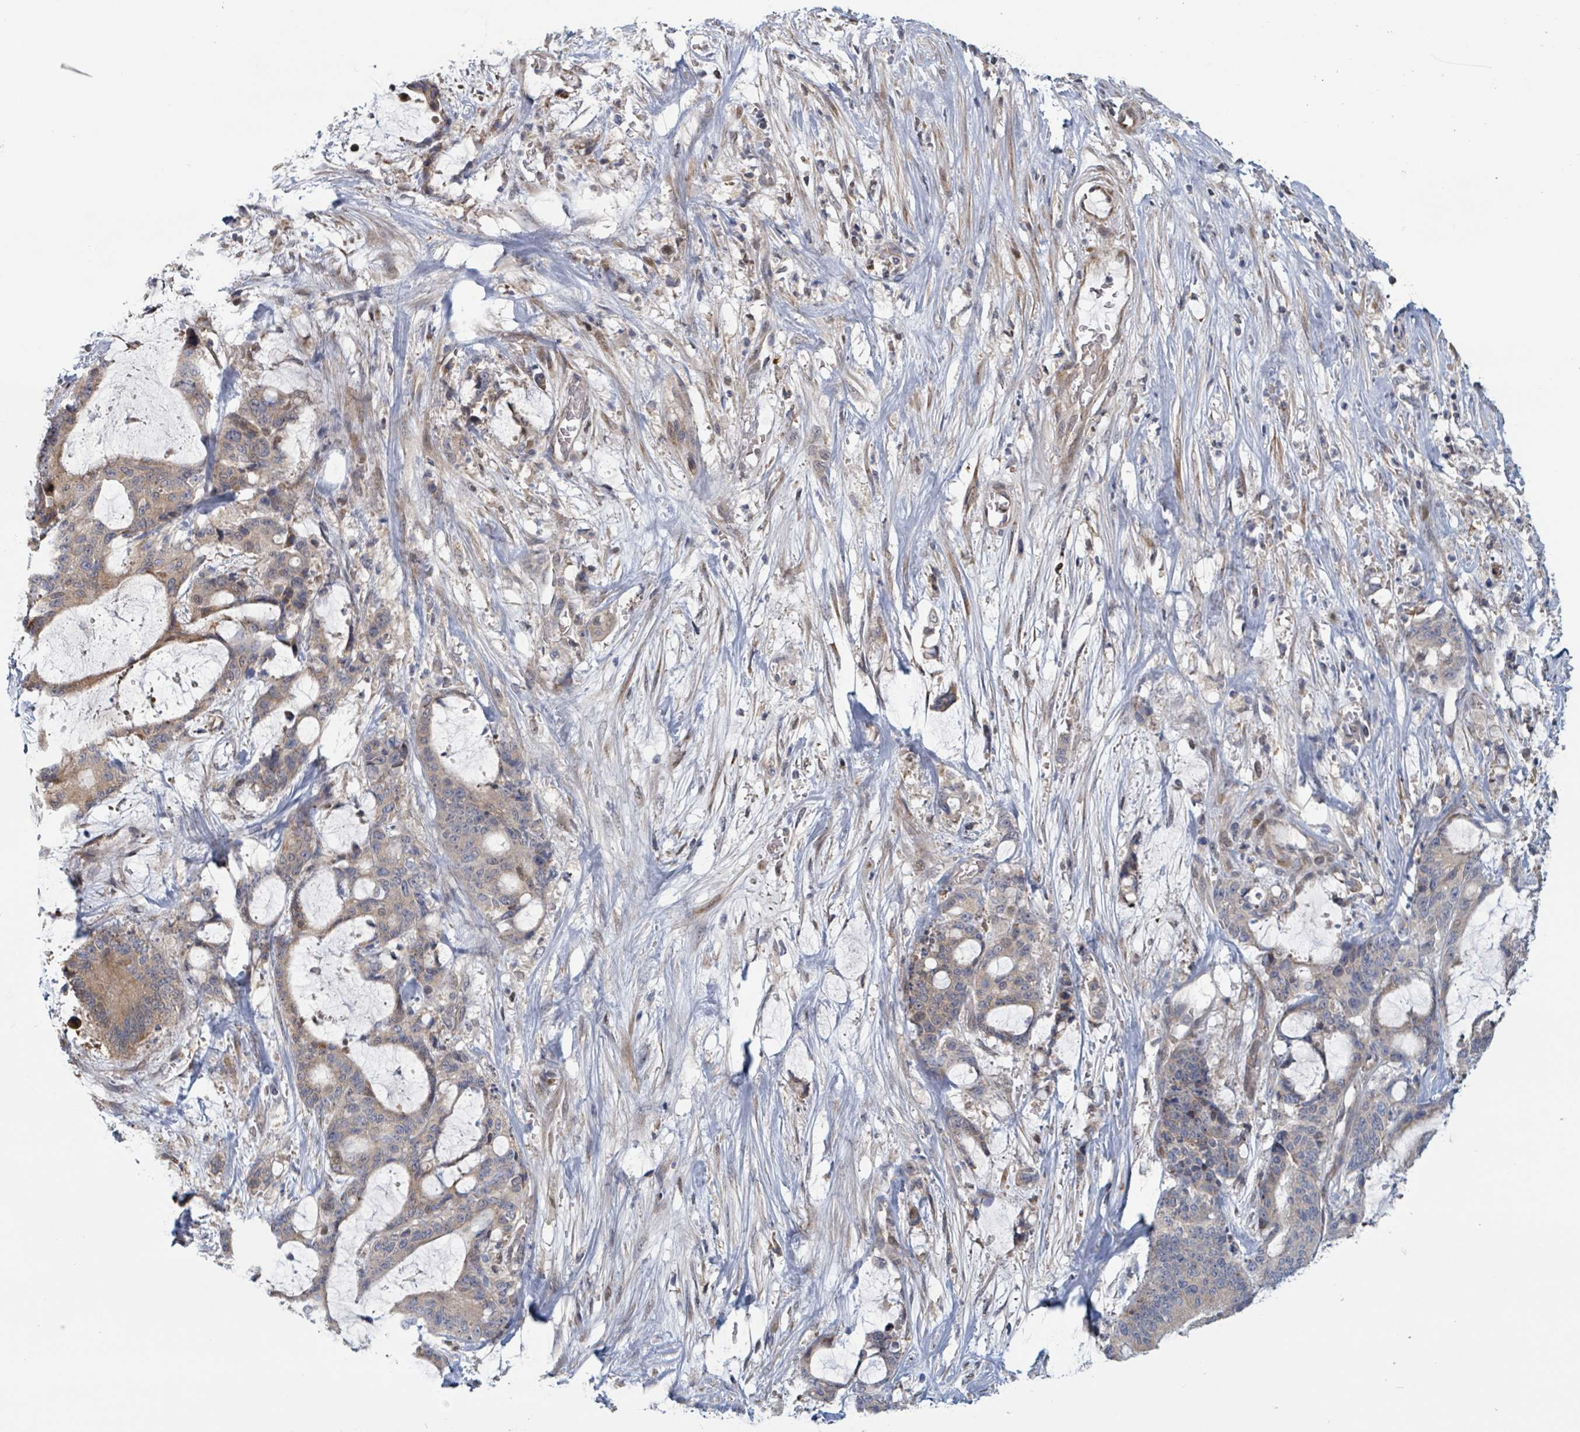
{"staining": {"intensity": "moderate", "quantity": "<25%", "location": "cytoplasmic/membranous"}, "tissue": "liver cancer", "cell_type": "Tumor cells", "image_type": "cancer", "snomed": [{"axis": "morphology", "description": "Normal tissue, NOS"}, {"axis": "morphology", "description": "Cholangiocarcinoma"}, {"axis": "topography", "description": "Liver"}, {"axis": "topography", "description": "Peripheral nerve tissue"}], "caption": "Liver cholangiocarcinoma stained with DAB immunohistochemistry (IHC) displays low levels of moderate cytoplasmic/membranous expression in about <25% of tumor cells.", "gene": "HIVEP1", "patient": {"sex": "female", "age": 73}}